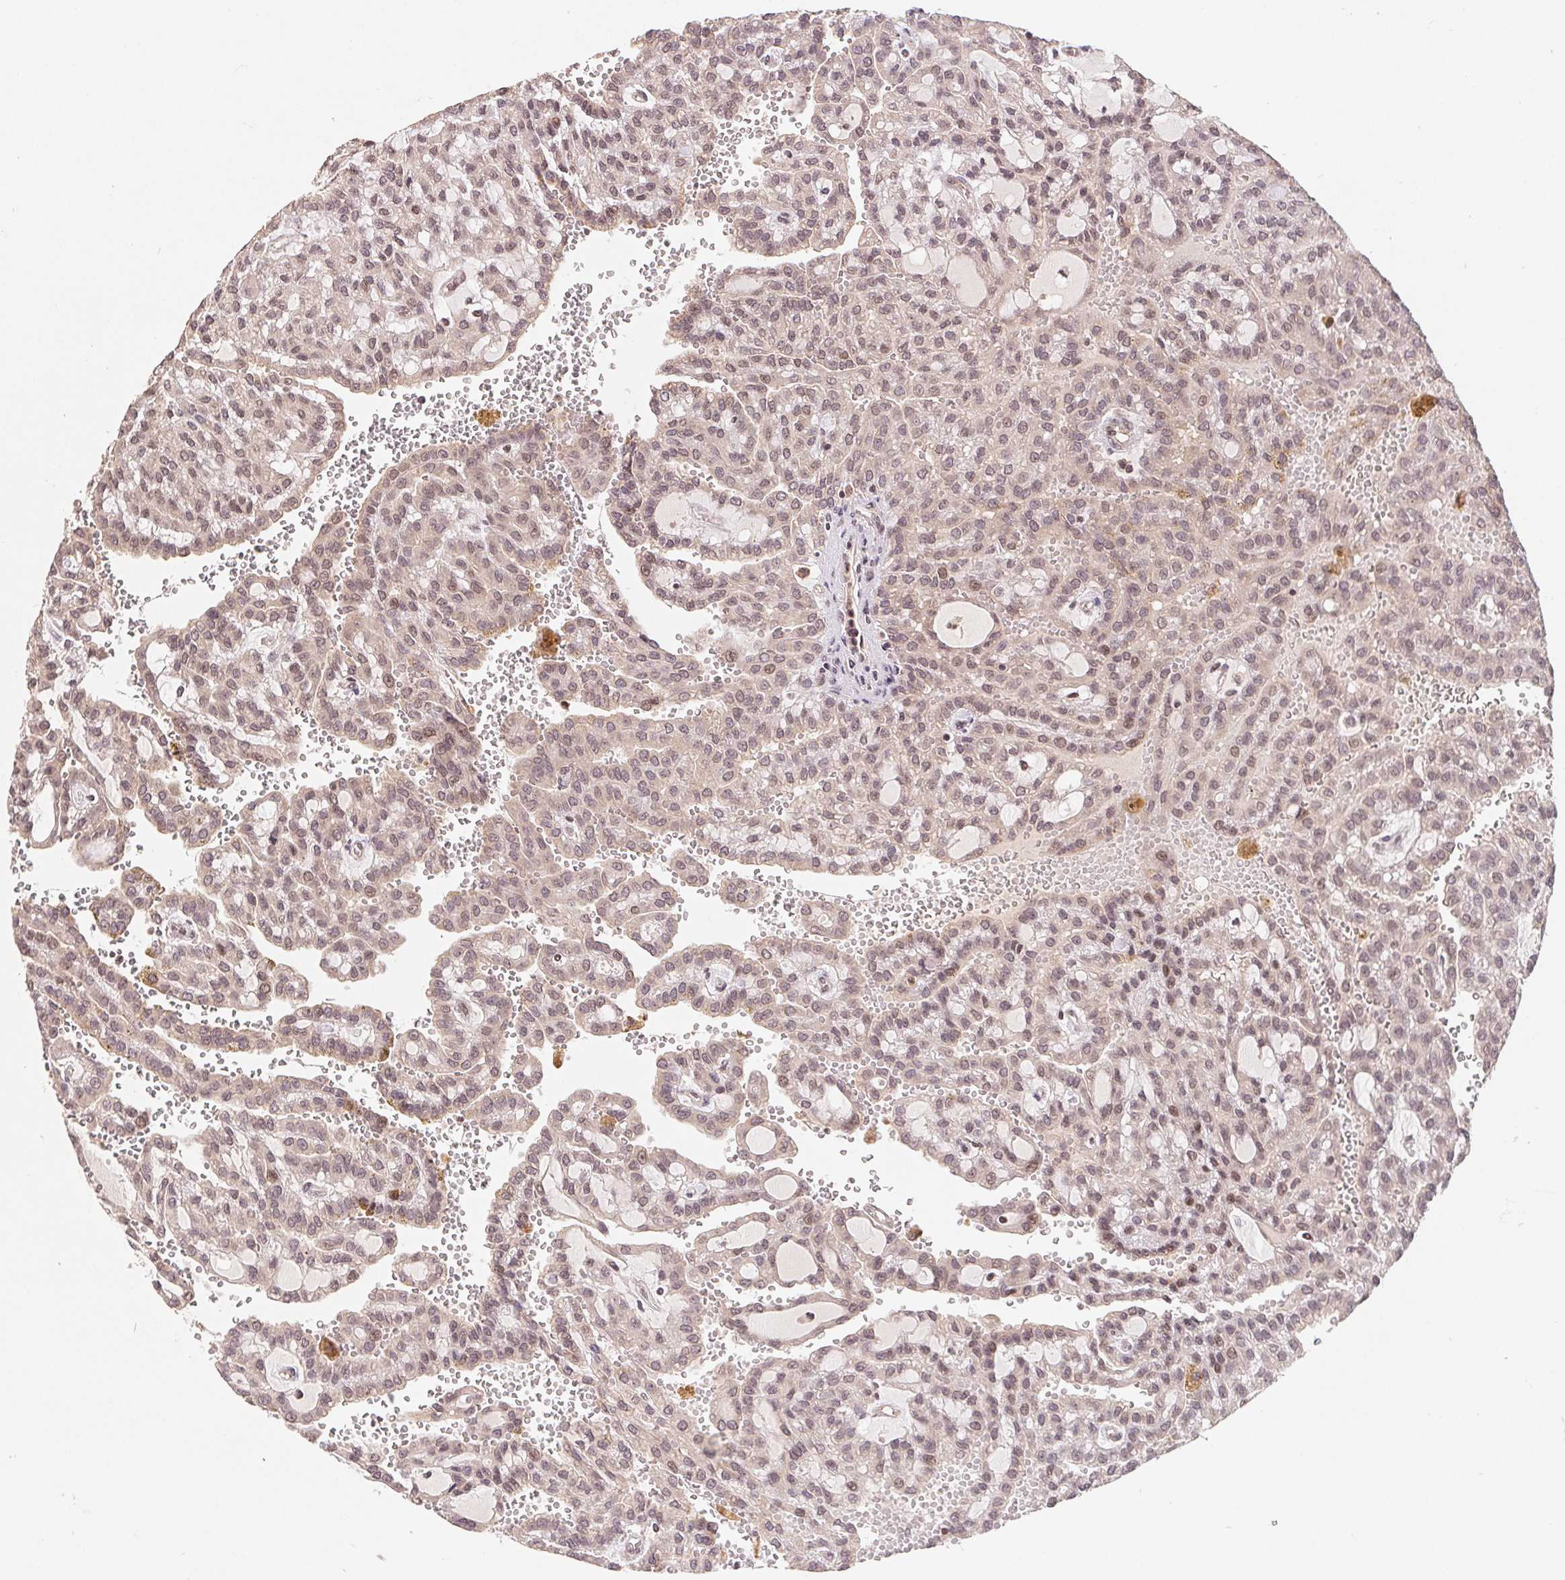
{"staining": {"intensity": "negative", "quantity": "none", "location": "none"}, "tissue": "renal cancer", "cell_type": "Tumor cells", "image_type": "cancer", "snomed": [{"axis": "morphology", "description": "Adenocarcinoma, NOS"}, {"axis": "topography", "description": "Kidney"}], "caption": "This is an IHC photomicrograph of human renal cancer (adenocarcinoma). There is no positivity in tumor cells.", "gene": "HMGN3", "patient": {"sex": "male", "age": 63}}